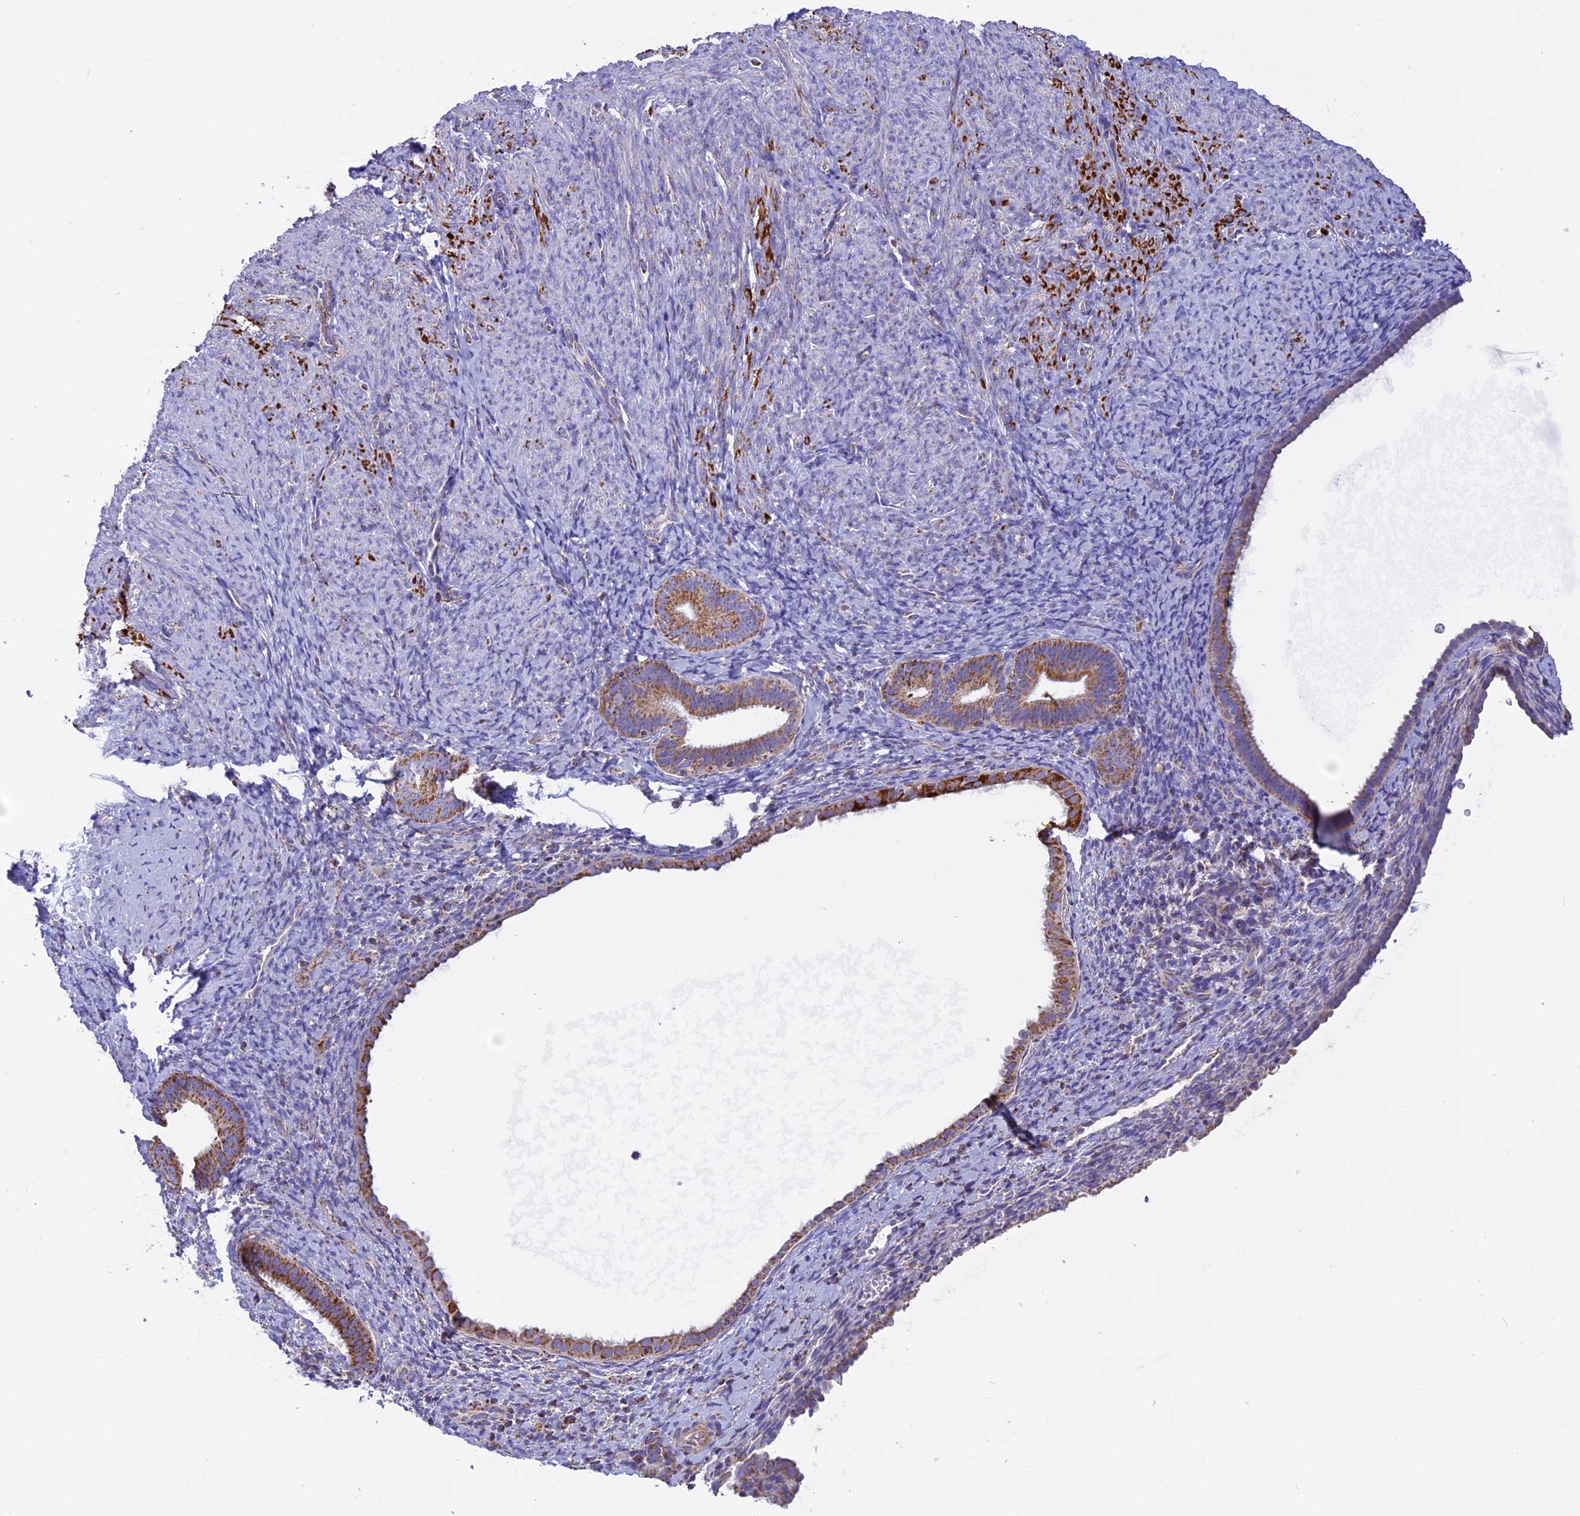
{"staining": {"intensity": "moderate", "quantity": "<25%", "location": "cytoplasmic/membranous"}, "tissue": "endometrium", "cell_type": "Cells in endometrial stroma", "image_type": "normal", "snomed": [{"axis": "morphology", "description": "Normal tissue, NOS"}, {"axis": "topography", "description": "Endometrium"}], "caption": "Protein analysis of unremarkable endometrium reveals moderate cytoplasmic/membranous staining in approximately <25% of cells in endometrial stroma. (DAB (3,3'-diaminobenzidine) IHC, brown staining for protein, blue staining for nuclei).", "gene": "KCNG1", "patient": {"sex": "female", "age": 65}}